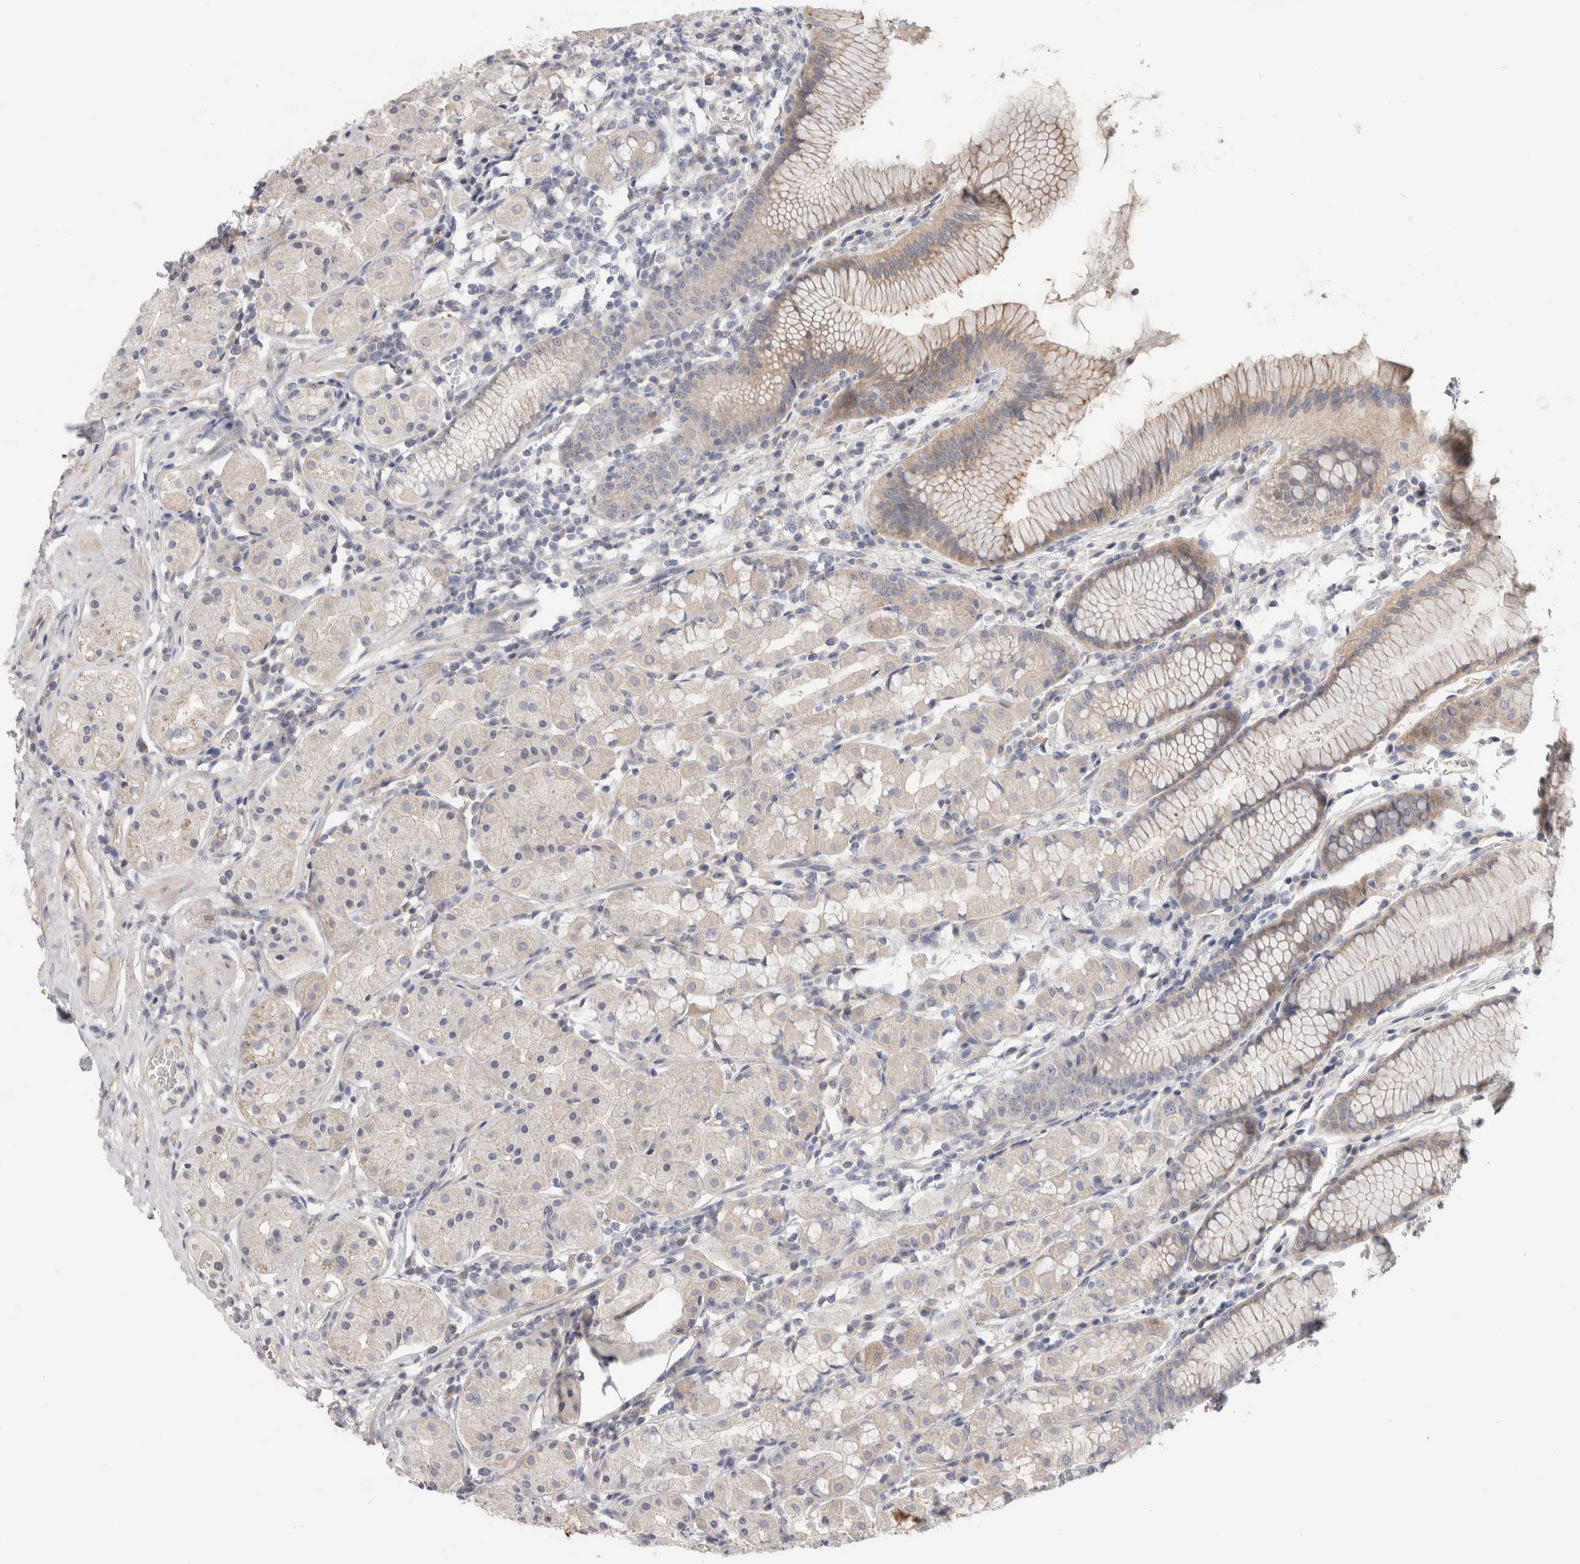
{"staining": {"intensity": "weak", "quantity": "25%-75%", "location": "cytoplasmic/membranous"}, "tissue": "stomach", "cell_type": "Glandular cells", "image_type": "normal", "snomed": [{"axis": "morphology", "description": "Normal tissue, NOS"}, {"axis": "topography", "description": "Stomach, lower"}], "caption": "A photomicrograph of stomach stained for a protein reveals weak cytoplasmic/membranous brown staining in glandular cells. The staining is performed using DAB (3,3'-diaminobenzidine) brown chromogen to label protein expression. The nuclei are counter-stained blue using hematoxylin.", "gene": "AFP", "patient": {"sex": "female", "age": 56}}